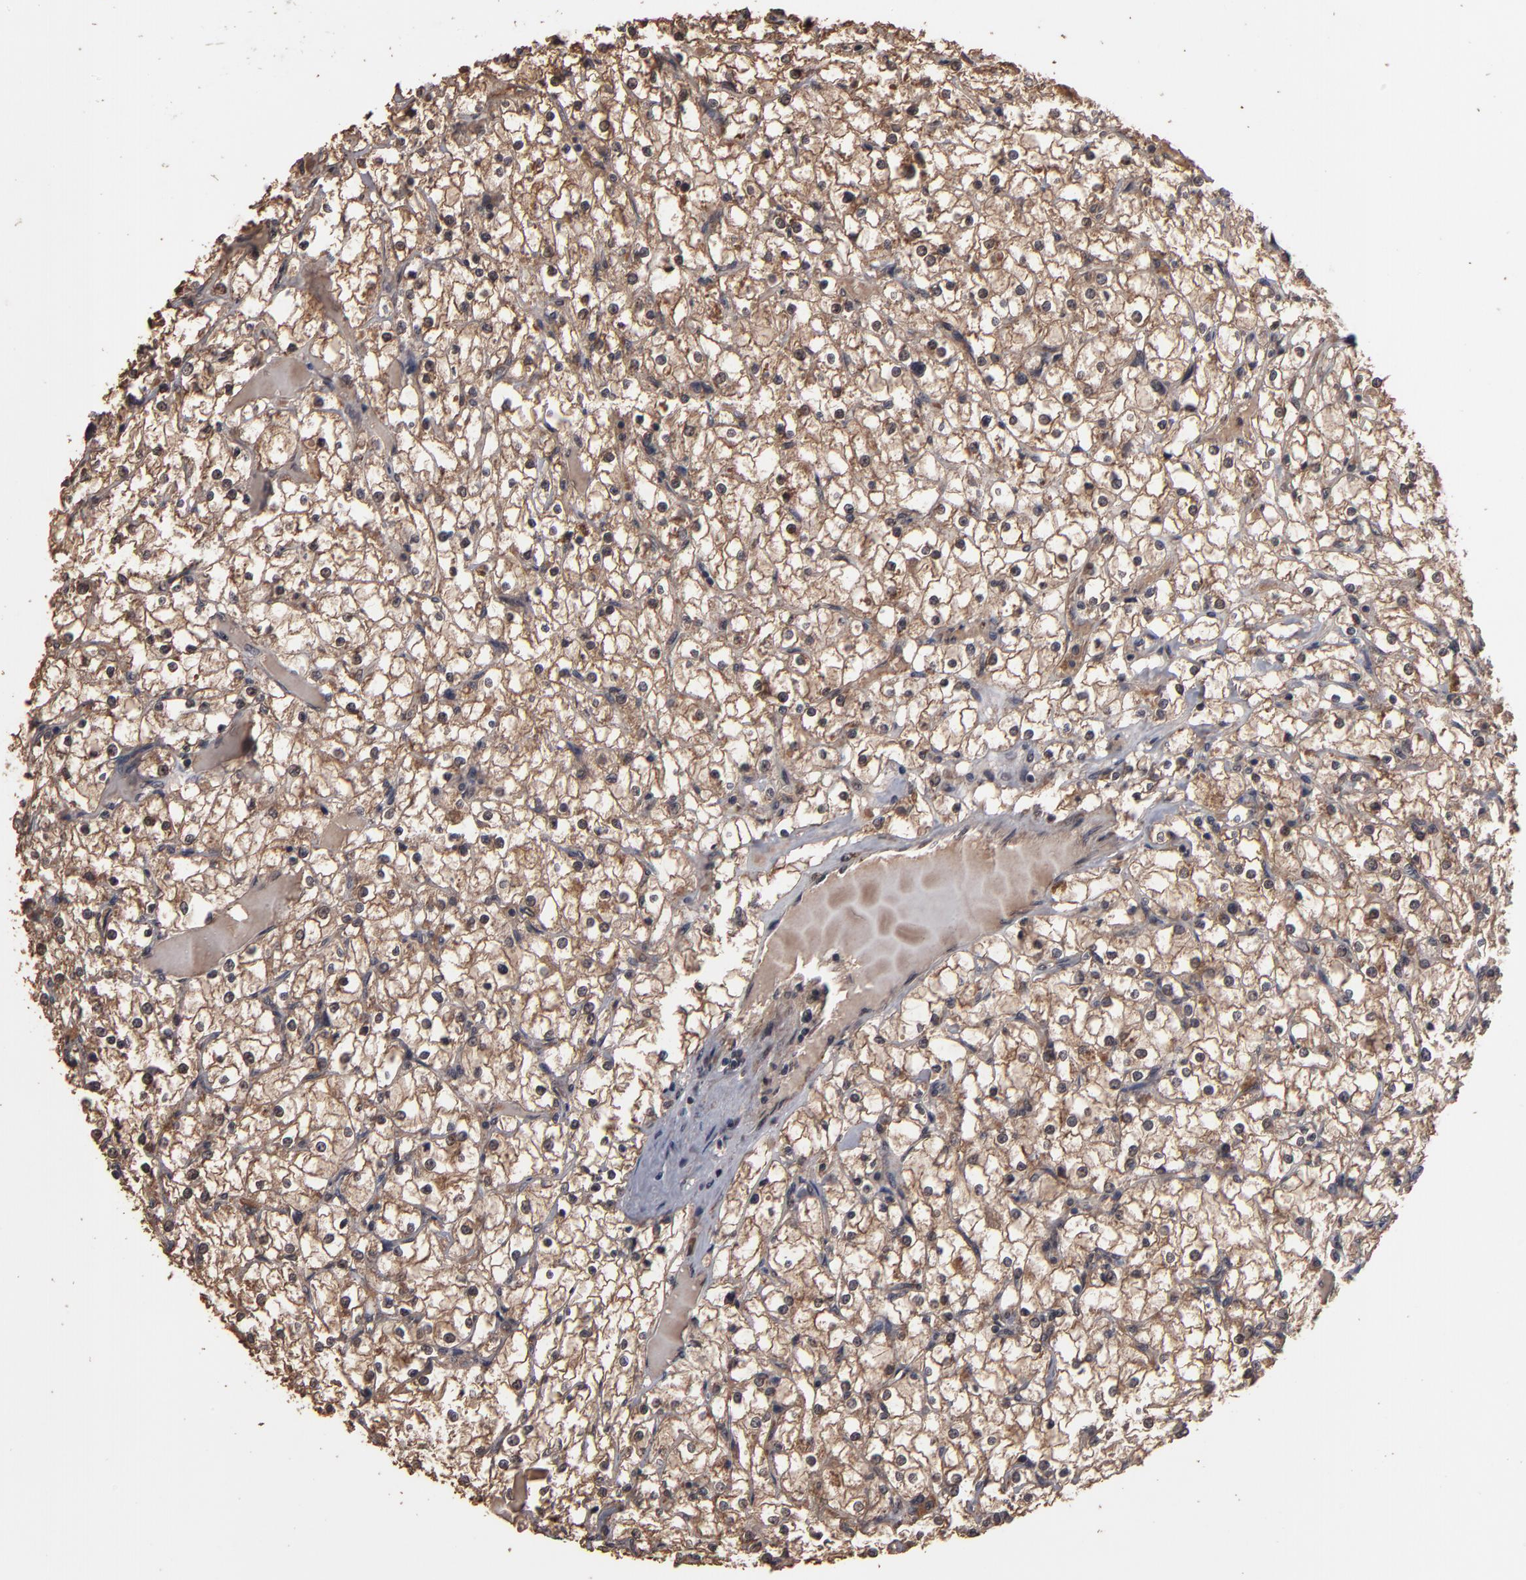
{"staining": {"intensity": "weak", "quantity": ">75%", "location": "cytoplasmic/membranous,nuclear"}, "tissue": "renal cancer", "cell_type": "Tumor cells", "image_type": "cancer", "snomed": [{"axis": "morphology", "description": "Adenocarcinoma, NOS"}, {"axis": "topography", "description": "Kidney"}], "caption": "An image of human renal adenocarcinoma stained for a protein displays weak cytoplasmic/membranous and nuclear brown staining in tumor cells.", "gene": "NXF2B", "patient": {"sex": "female", "age": 73}}